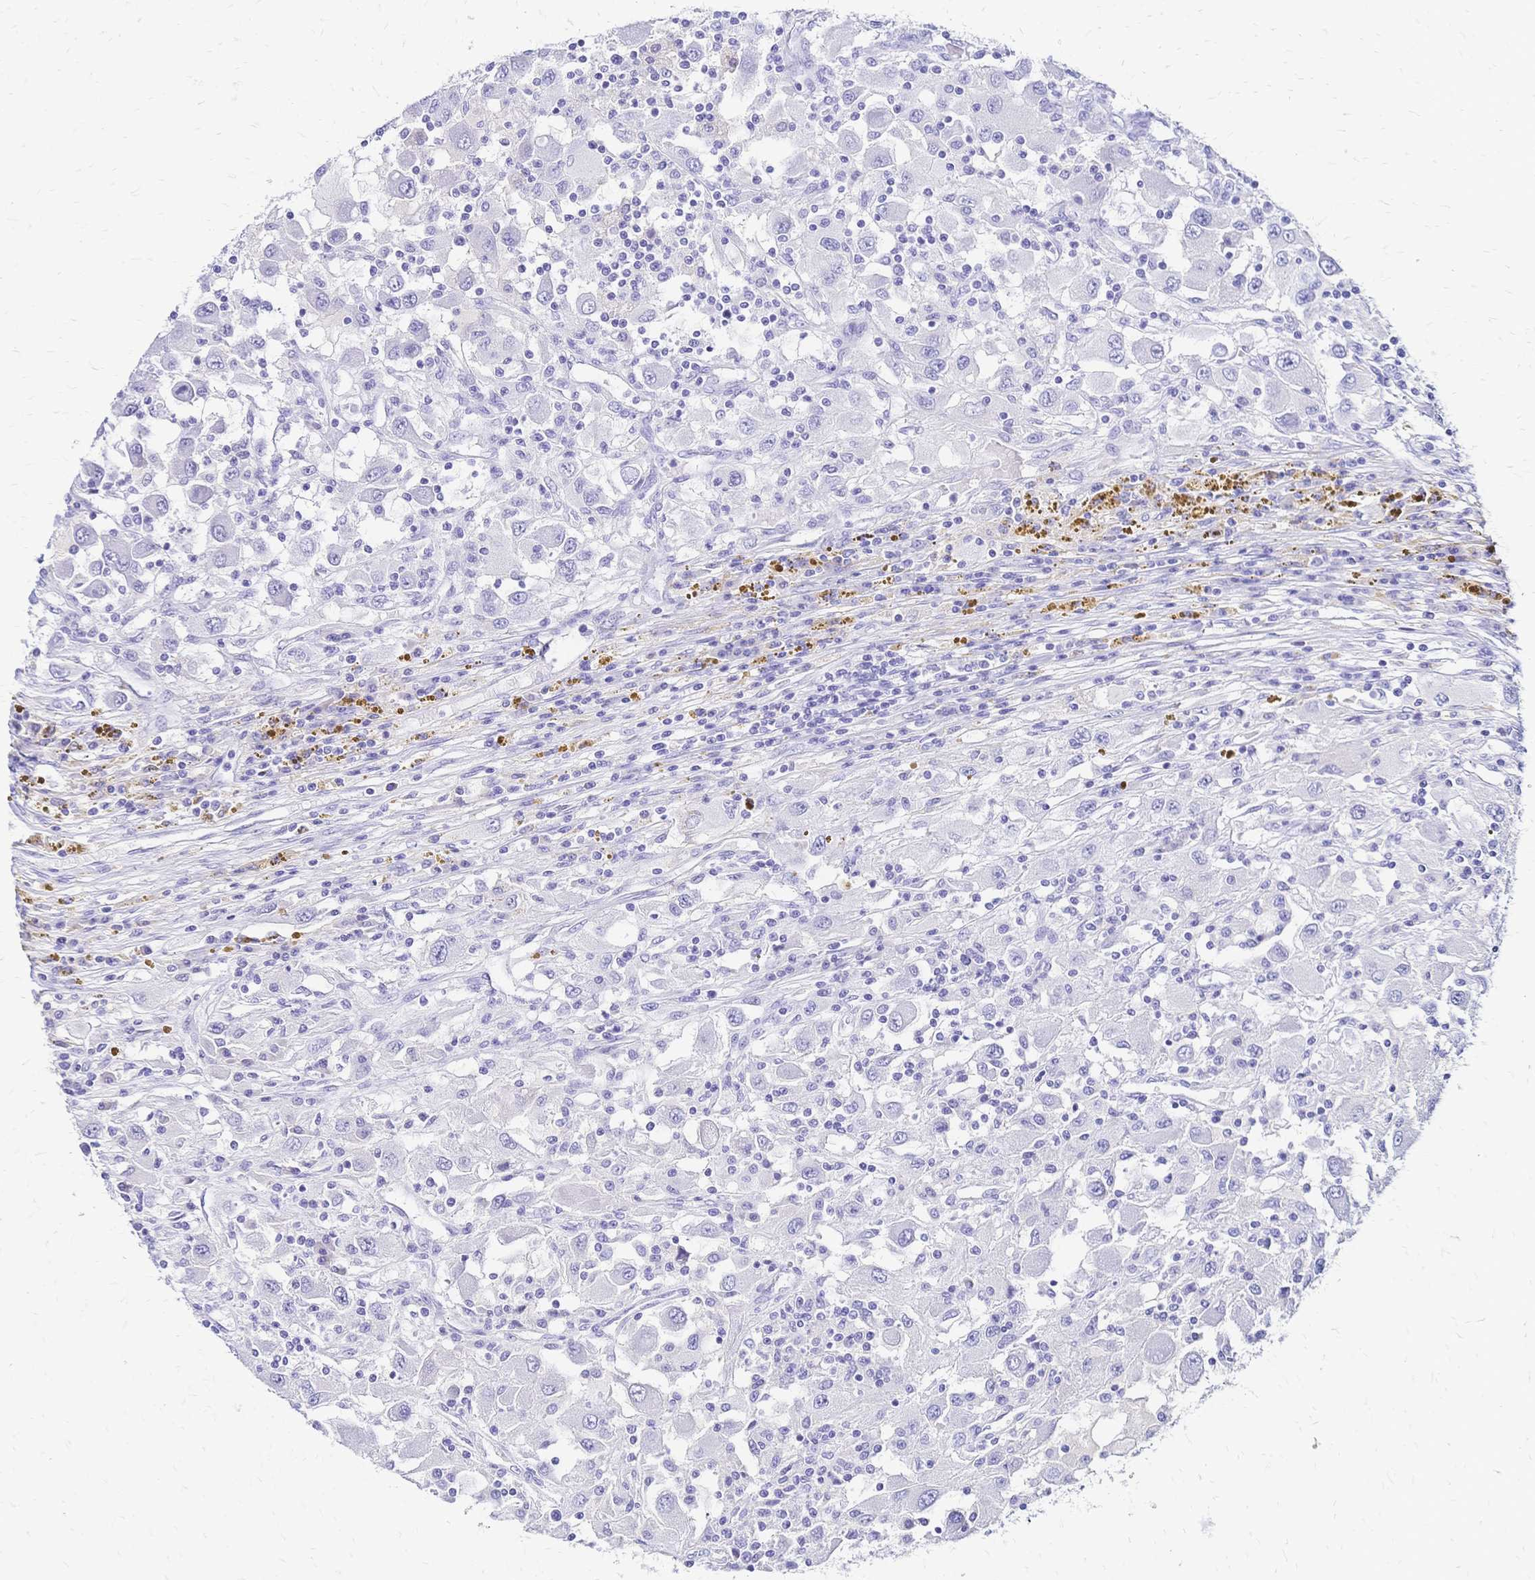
{"staining": {"intensity": "negative", "quantity": "none", "location": "none"}, "tissue": "renal cancer", "cell_type": "Tumor cells", "image_type": "cancer", "snomed": [{"axis": "morphology", "description": "Adenocarcinoma, NOS"}, {"axis": "topography", "description": "Kidney"}], "caption": "The photomicrograph displays no significant staining in tumor cells of adenocarcinoma (renal).", "gene": "FA2H", "patient": {"sex": "female", "age": 67}}